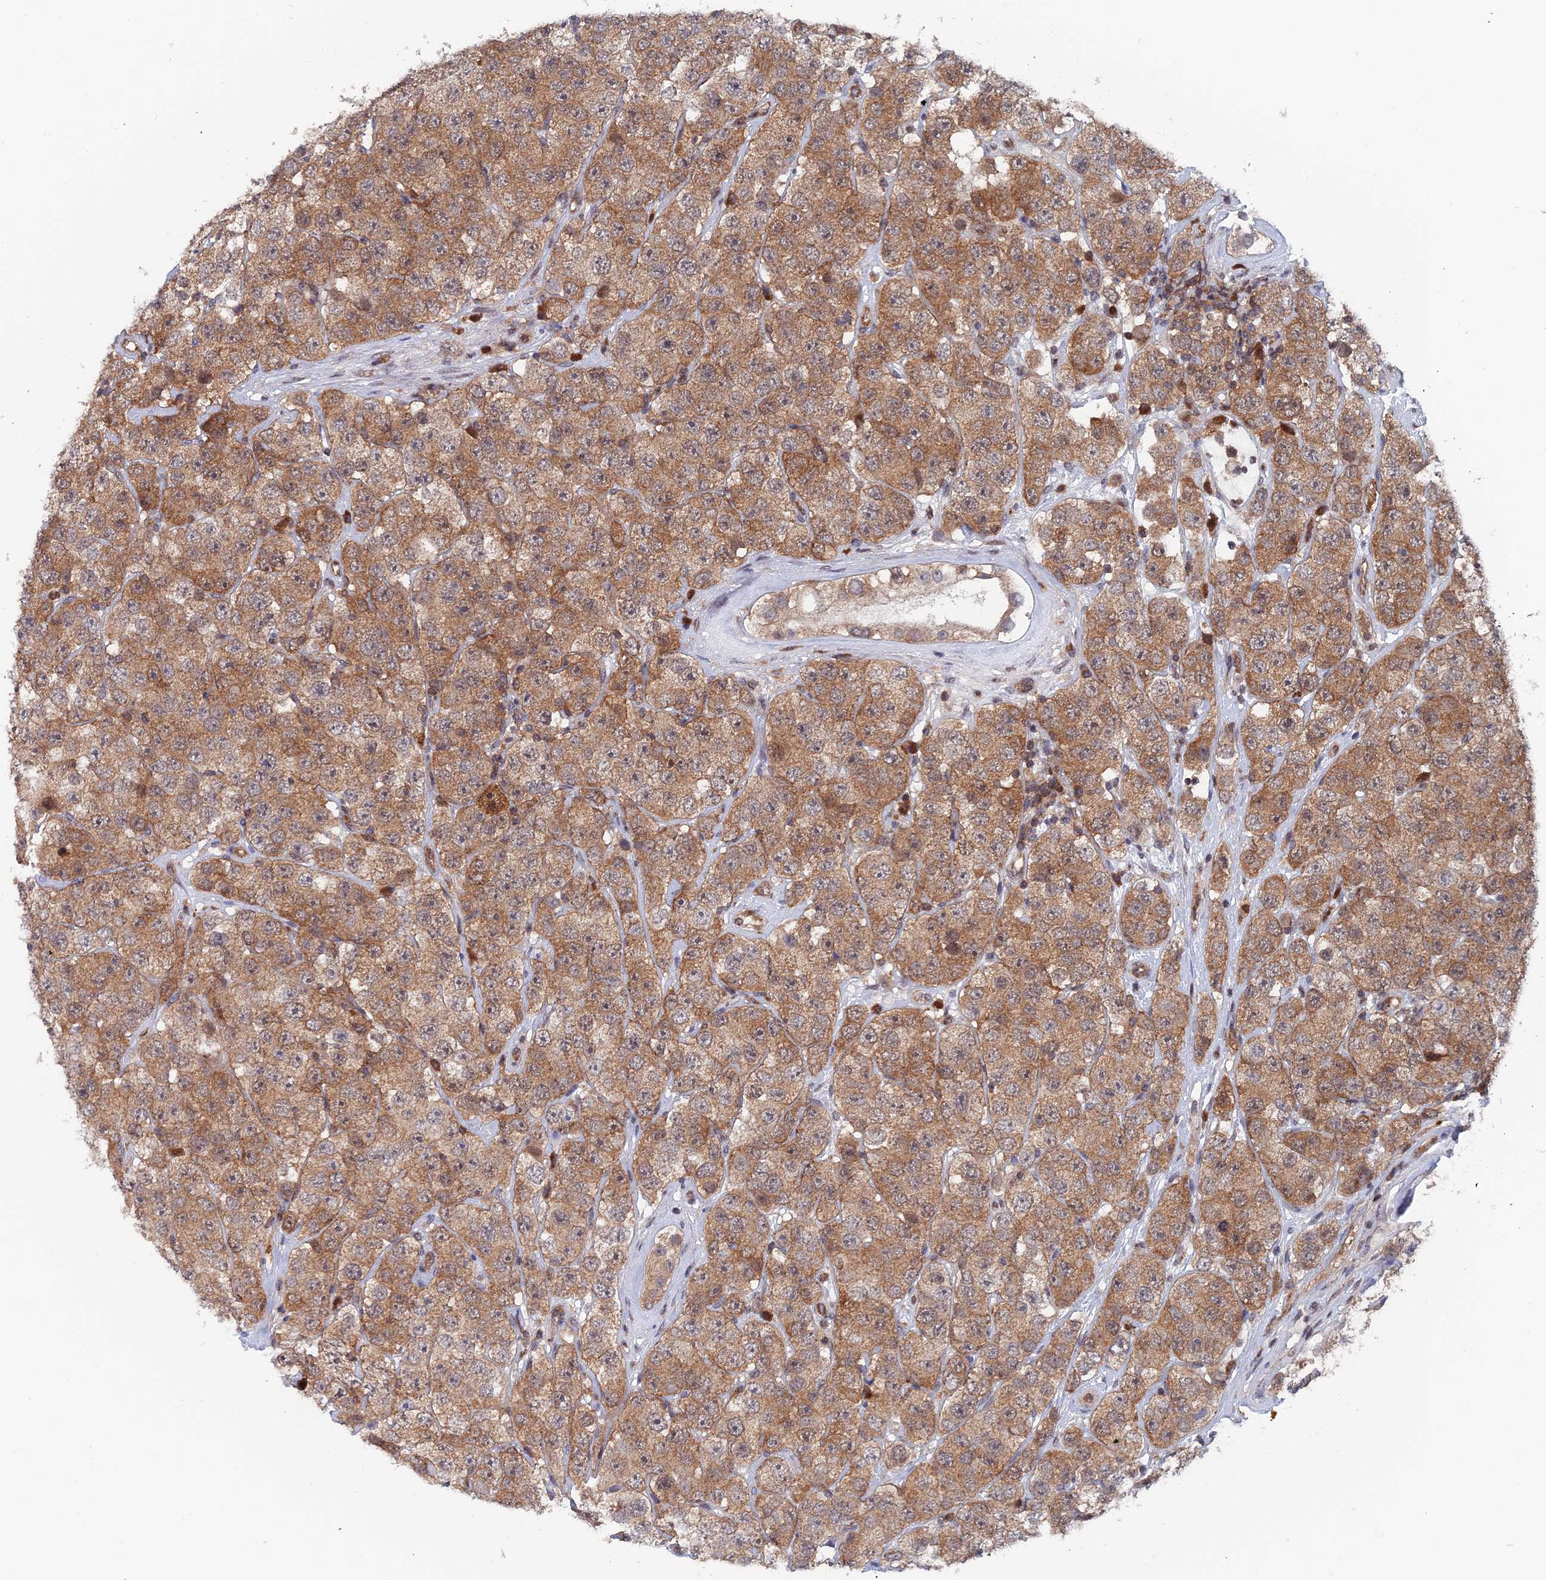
{"staining": {"intensity": "moderate", "quantity": ">75%", "location": "cytoplasmic/membranous,nuclear"}, "tissue": "testis cancer", "cell_type": "Tumor cells", "image_type": "cancer", "snomed": [{"axis": "morphology", "description": "Seminoma, NOS"}, {"axis": "topography", "description": "Testis"}], "caption": "Protein expression analysis of human testis seminoma reveals moderate cytoplasmic/membranous and nuclear positivity in about >75% of tumor cells.", "gene": "IGBP1", "patient": {"sex": "male", "age": 28}}